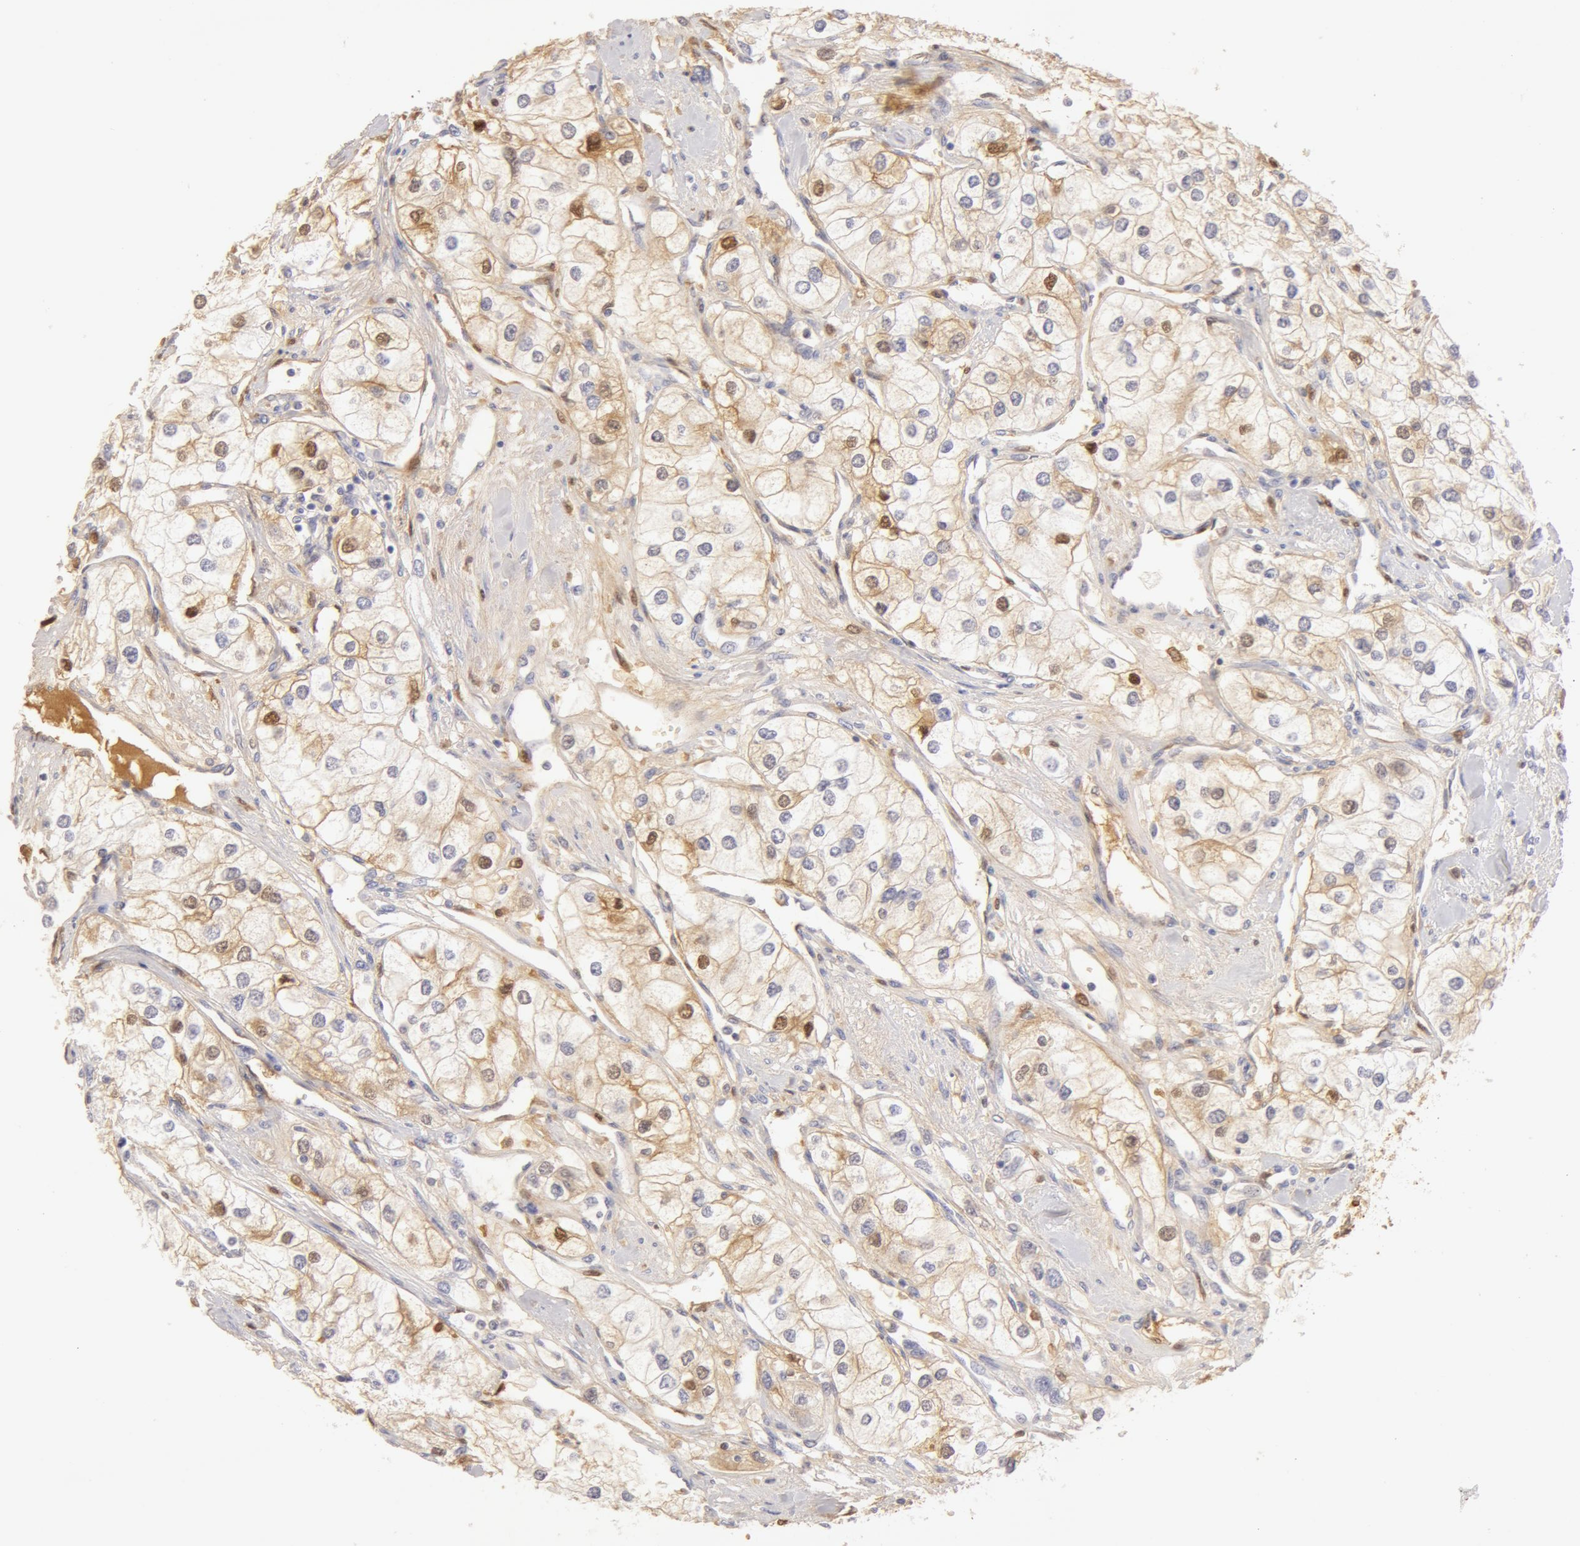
{"staining": {"intensity": "negative", "quantity": "none", "location": "none"}, "tissue": "renal cancer", "cell_type": "Tumor cells", "image_type": "cancer", "snomed": [{"axis": "morphology", "description": "Adenocarcinoma, NOS"}, {"axis": "topography", "description": "Kidney"}], "caption": "Immunohistochemistry (IHC) image of neoplastic tissue: human renal adenocarcinoma stained with DAB reveals no significant protein positivity in tumor cells.", "gene": "AHSG", "patient": {"sex": "male", "age": 57}}